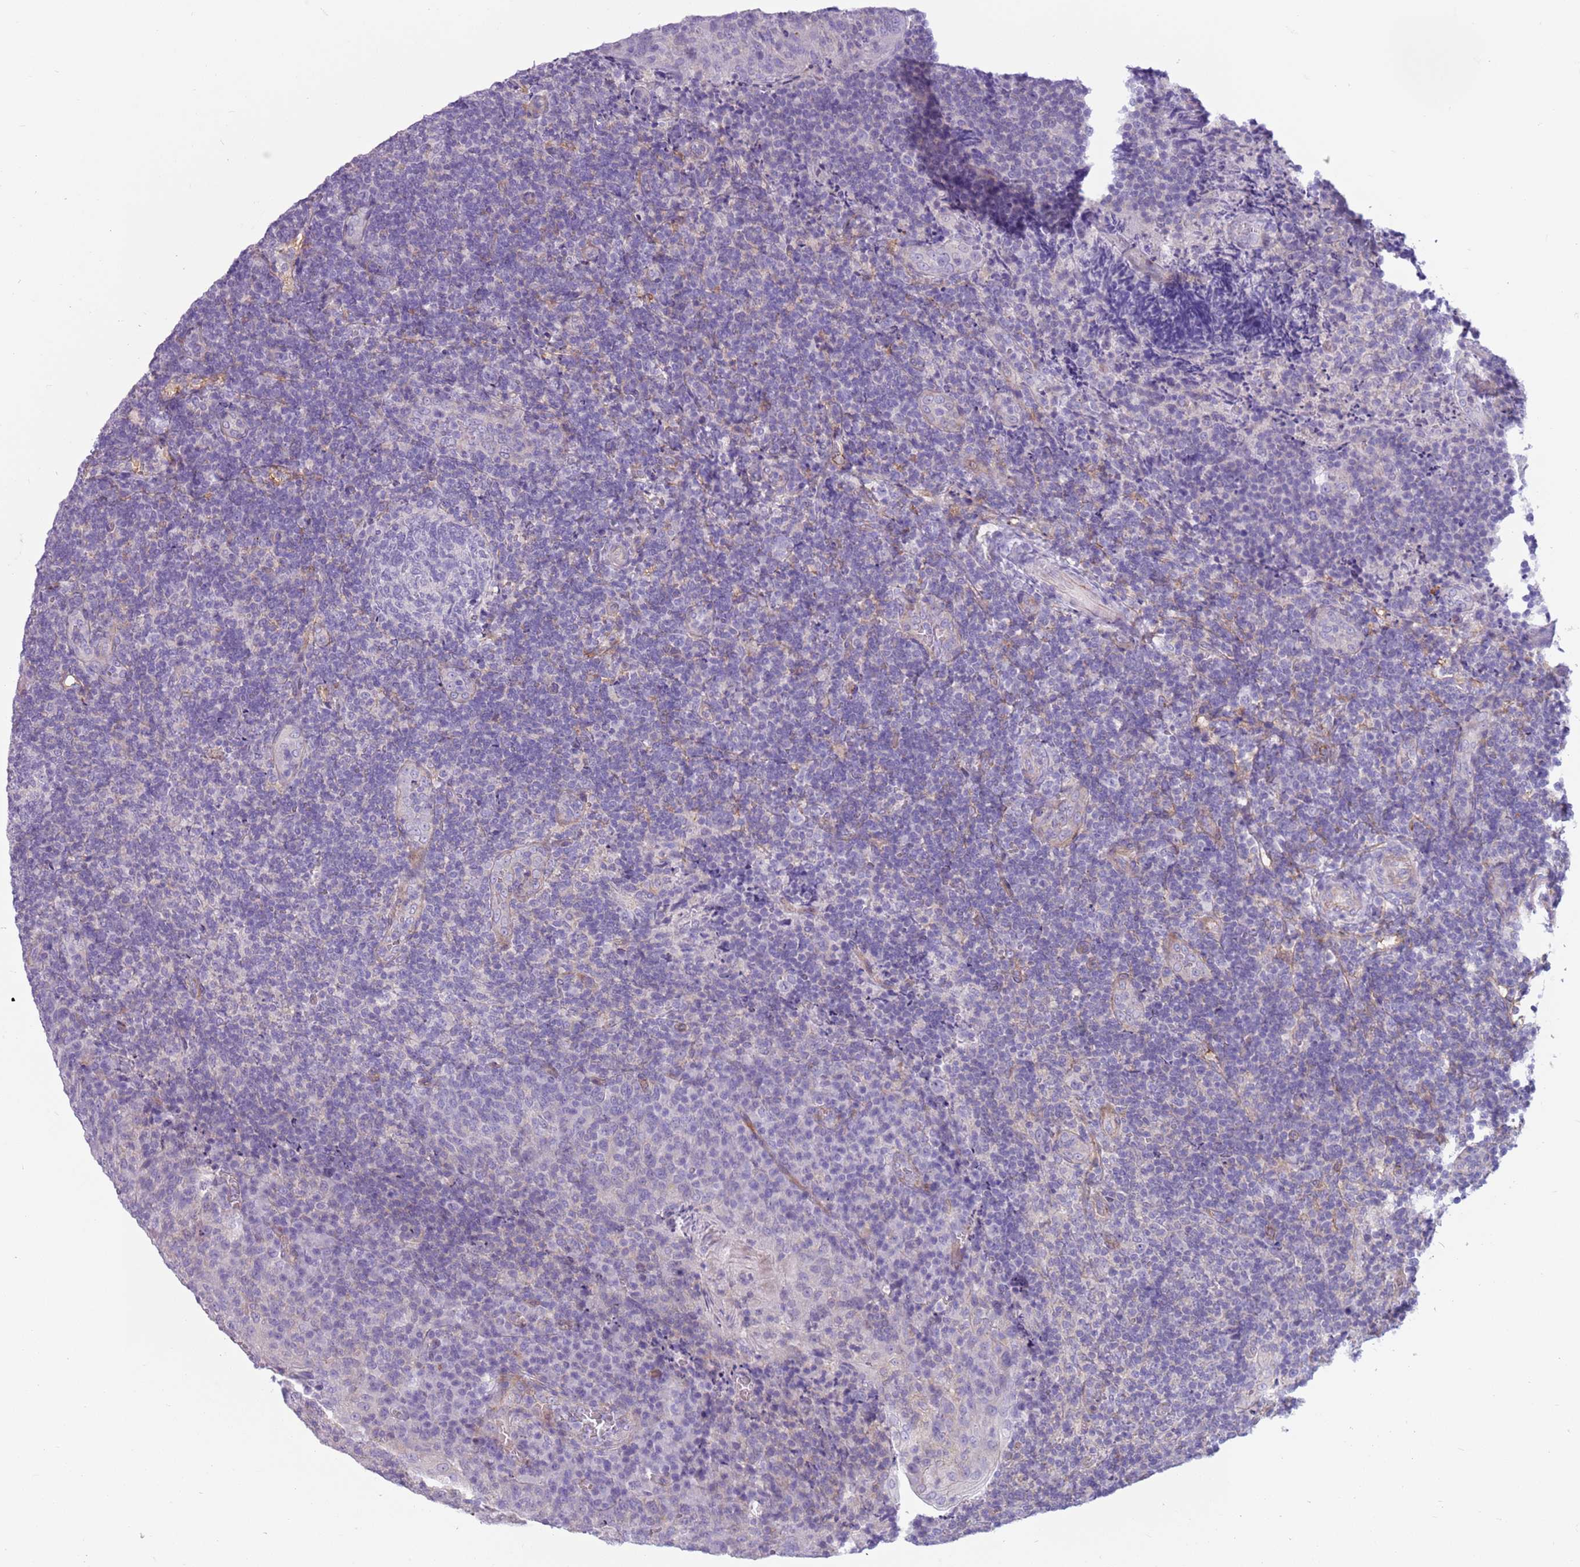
{"staining": {"intensity": "negative", "quantity": "none", "location": "none"}, "tissue": "tonsil", "cell_type": "Germinal center cells", "image_type": "normal", "snomed": [{"axis": "morphology", "description": "Normal tissue, NOS"}, {"axis": "topography", "description": "Tonsil"}], "caption": "This is a histopathology image of immunohistochemistry staining of normal tonsil, which shows no positivity in germinal center cells.", "gene": "SNX6", "patient": {"sex": "male", "age": 17}}